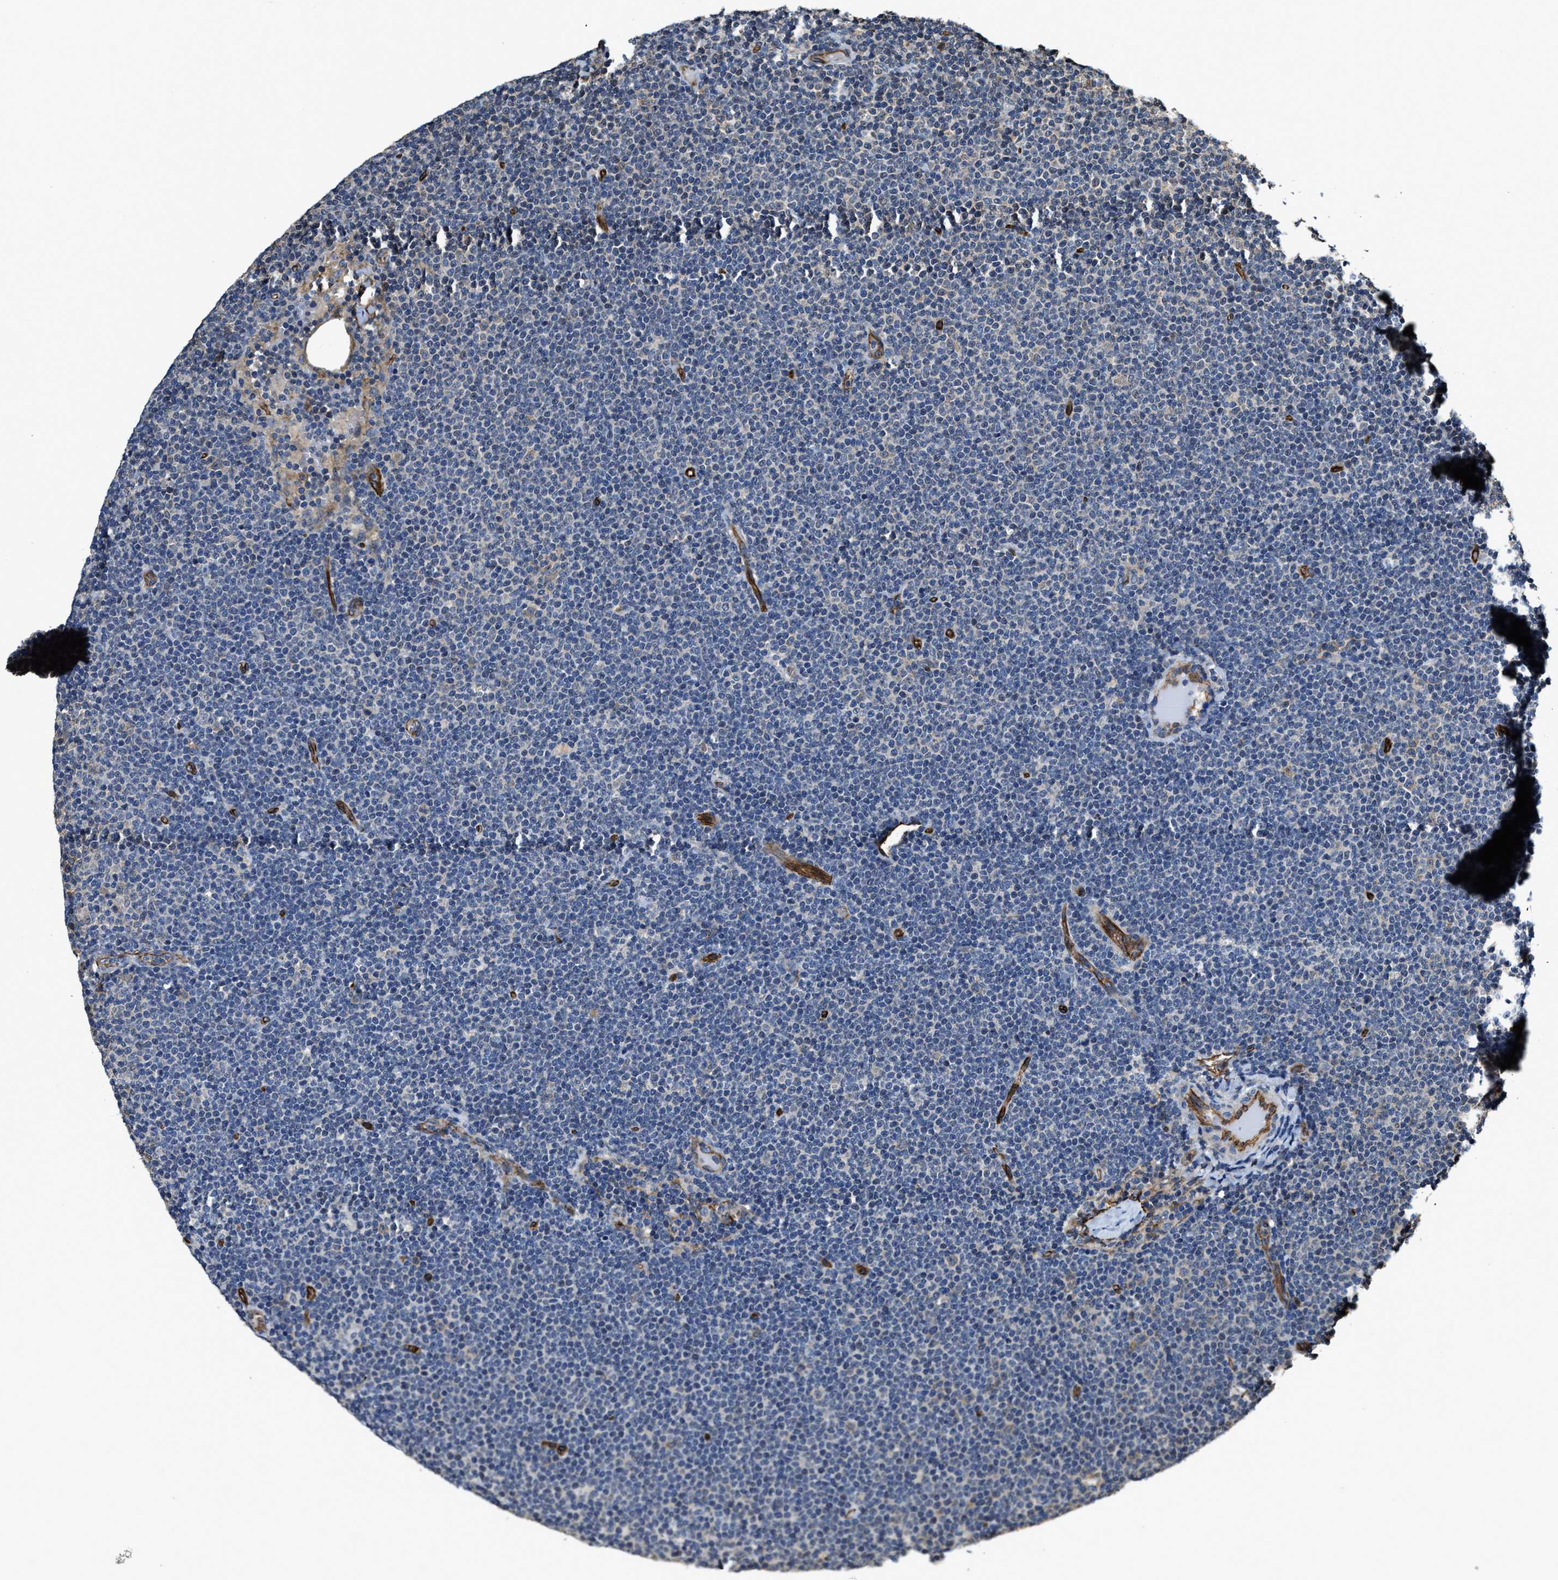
{"staining": {"intensity": "negative", "quantity": "none", "location": "none"}, "tissue": "lymphoma", "cell_type": "Tumor cells", "image_type": "cancer", "snomed": [{"axis": "morphology", "description": "Malignant lymphoma, non-Hodgkin's type, Low grade"}, {"axis": "topography", "description": "Lymph node"}], "caption": "DAB immunohistochemical staining of human low-grade malignant lymphoma, non-Hodgkin's type demonstrates no significant expression in tumor cells. The staining was performed using DAB to visualize the protein expression in brown, while the nuclei were stained in blue with hematoxylin (Magnification: 20x).", "gene": "GFRA3", "patient": {"sex": "female", "age": 53}}